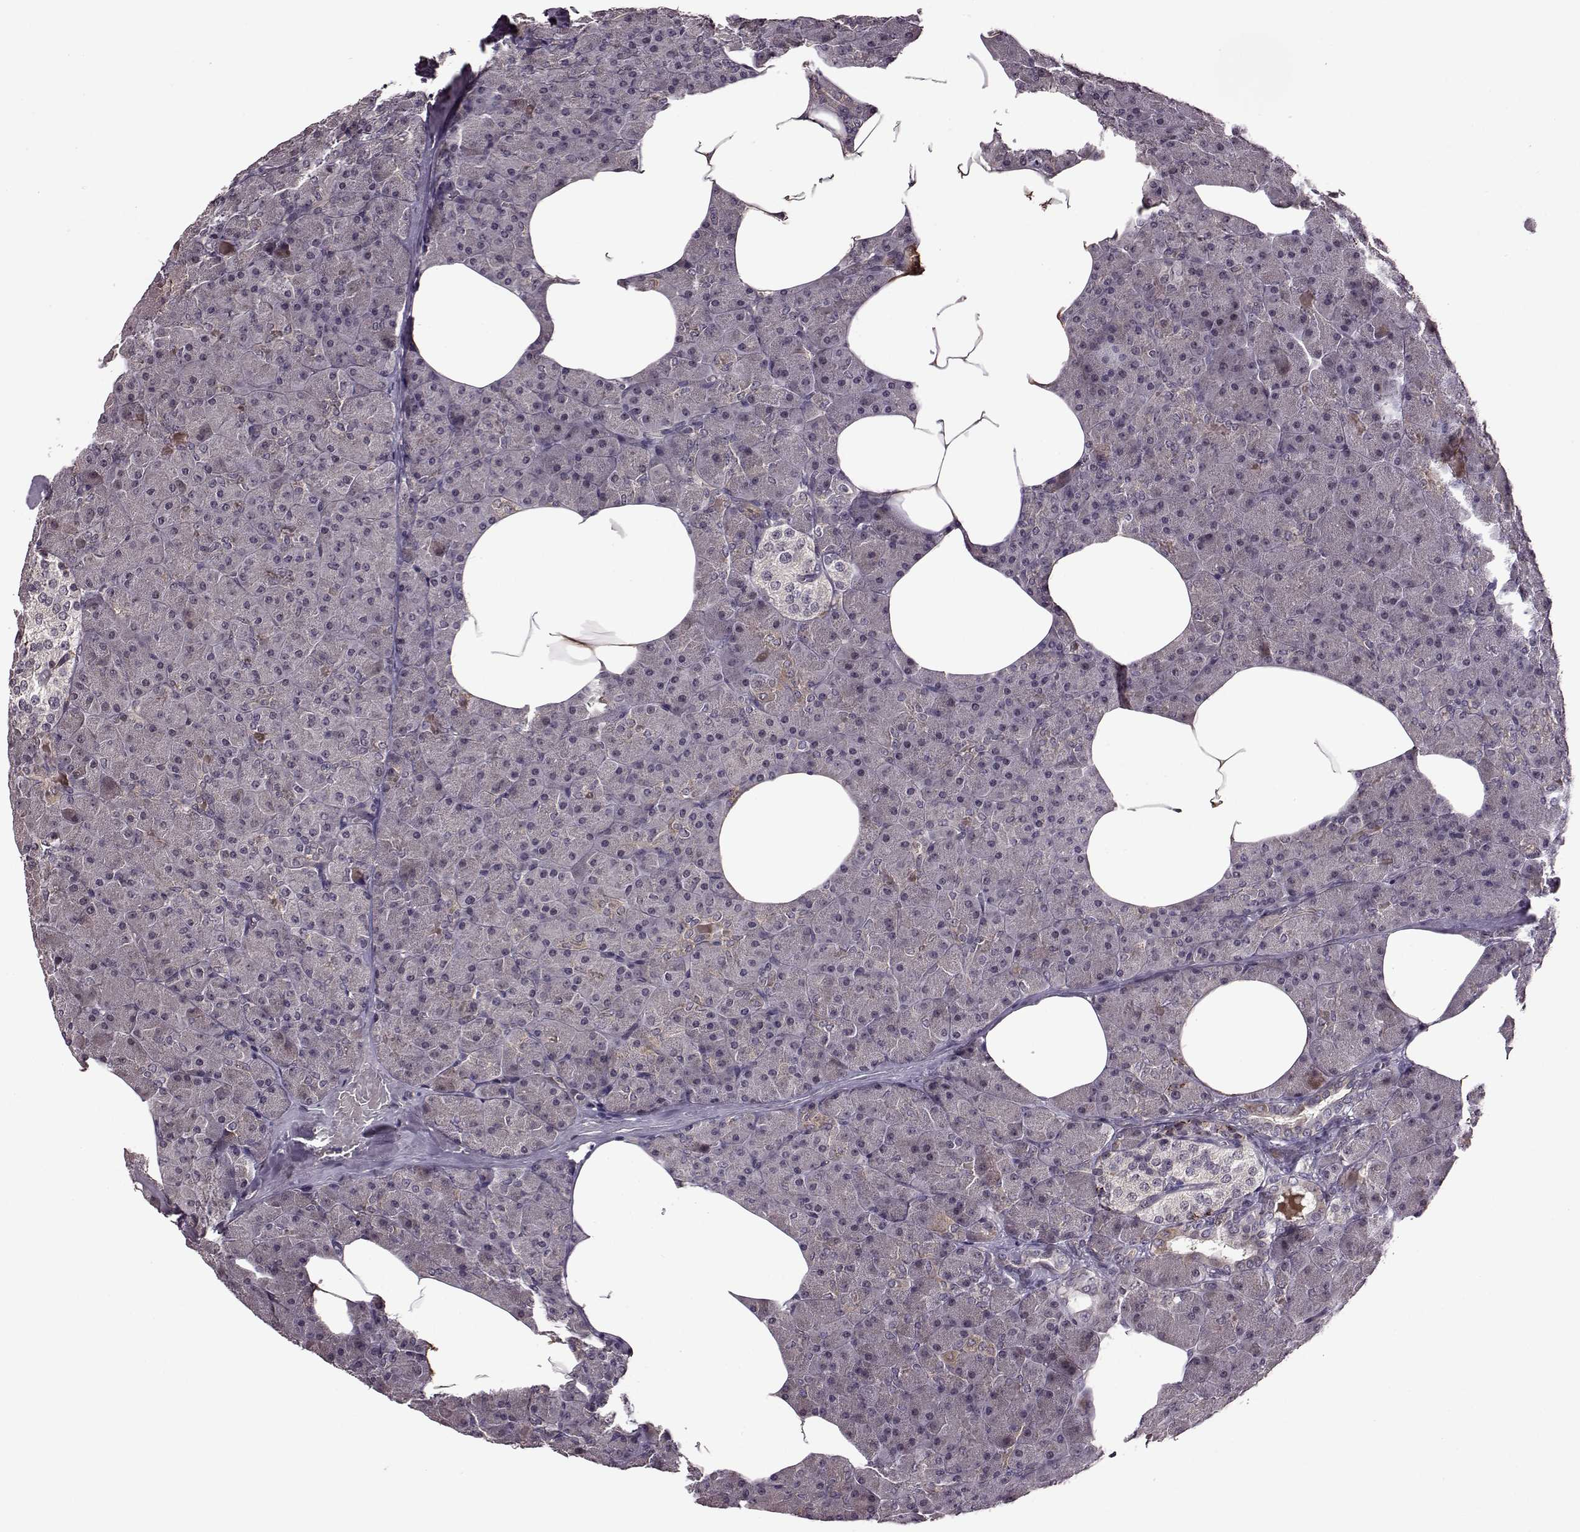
{"staining": {"intensity": "moderate", "quantity": "<25%", "location": "cytoplasmic/membranous"}, "tissue": "pancreas", "cell_type": "Exocrine glandular cells", "image_type": "normal", "snomed": [{"axis": "morphology", "description": "Normal tissue, NOS"}, {"axis": "topography", "description": "Pancreas"}], "caption": "Human pancreas stained for a protein (brown) reveals moderate cytoplasmic/membranous positive staining in about <25% of exocrine glandular cells.", "gene": "MAIP1", "patient": {"sex": "female", "age": 45}}